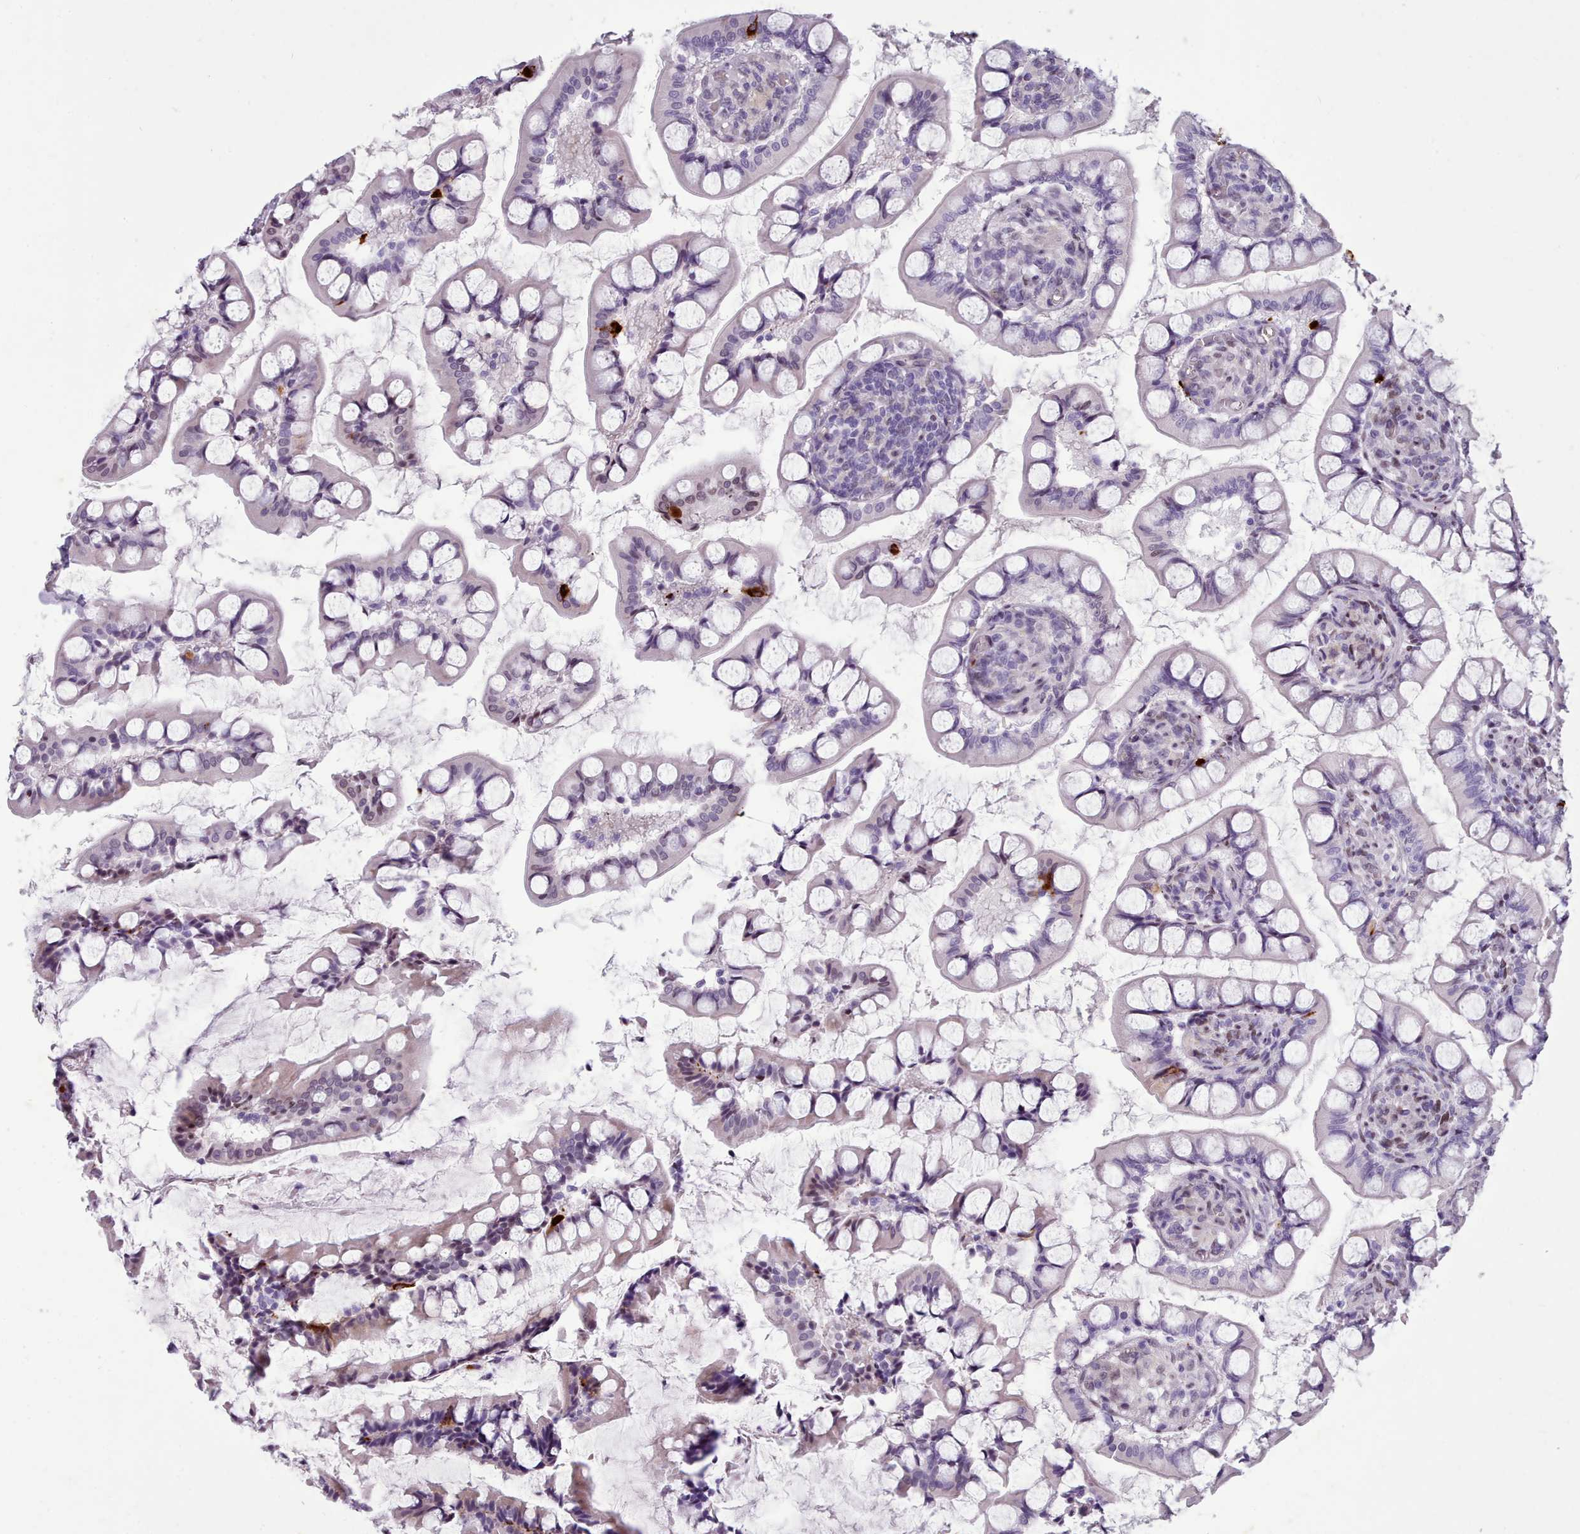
{"staining": {"intensity": "strong", "quantity": "<25%", "location": "cytoplasmic/membranous"}, "tissue": "small intestine", "cell_type": "Glandular cells", "image_type": "normal", "snomed": [{"axis": "morphology", "description": "Normal tissue, NOS"}, {"axis": "topography", "description": "Small intestine"}], "caption": "A medium amount of strong cytoplasmic/membranous positivity is identified in about <25% of glandular cells in normal small intestine.", "gene": "KCNT2", "patient": {"sex": "male", "age": 52}}